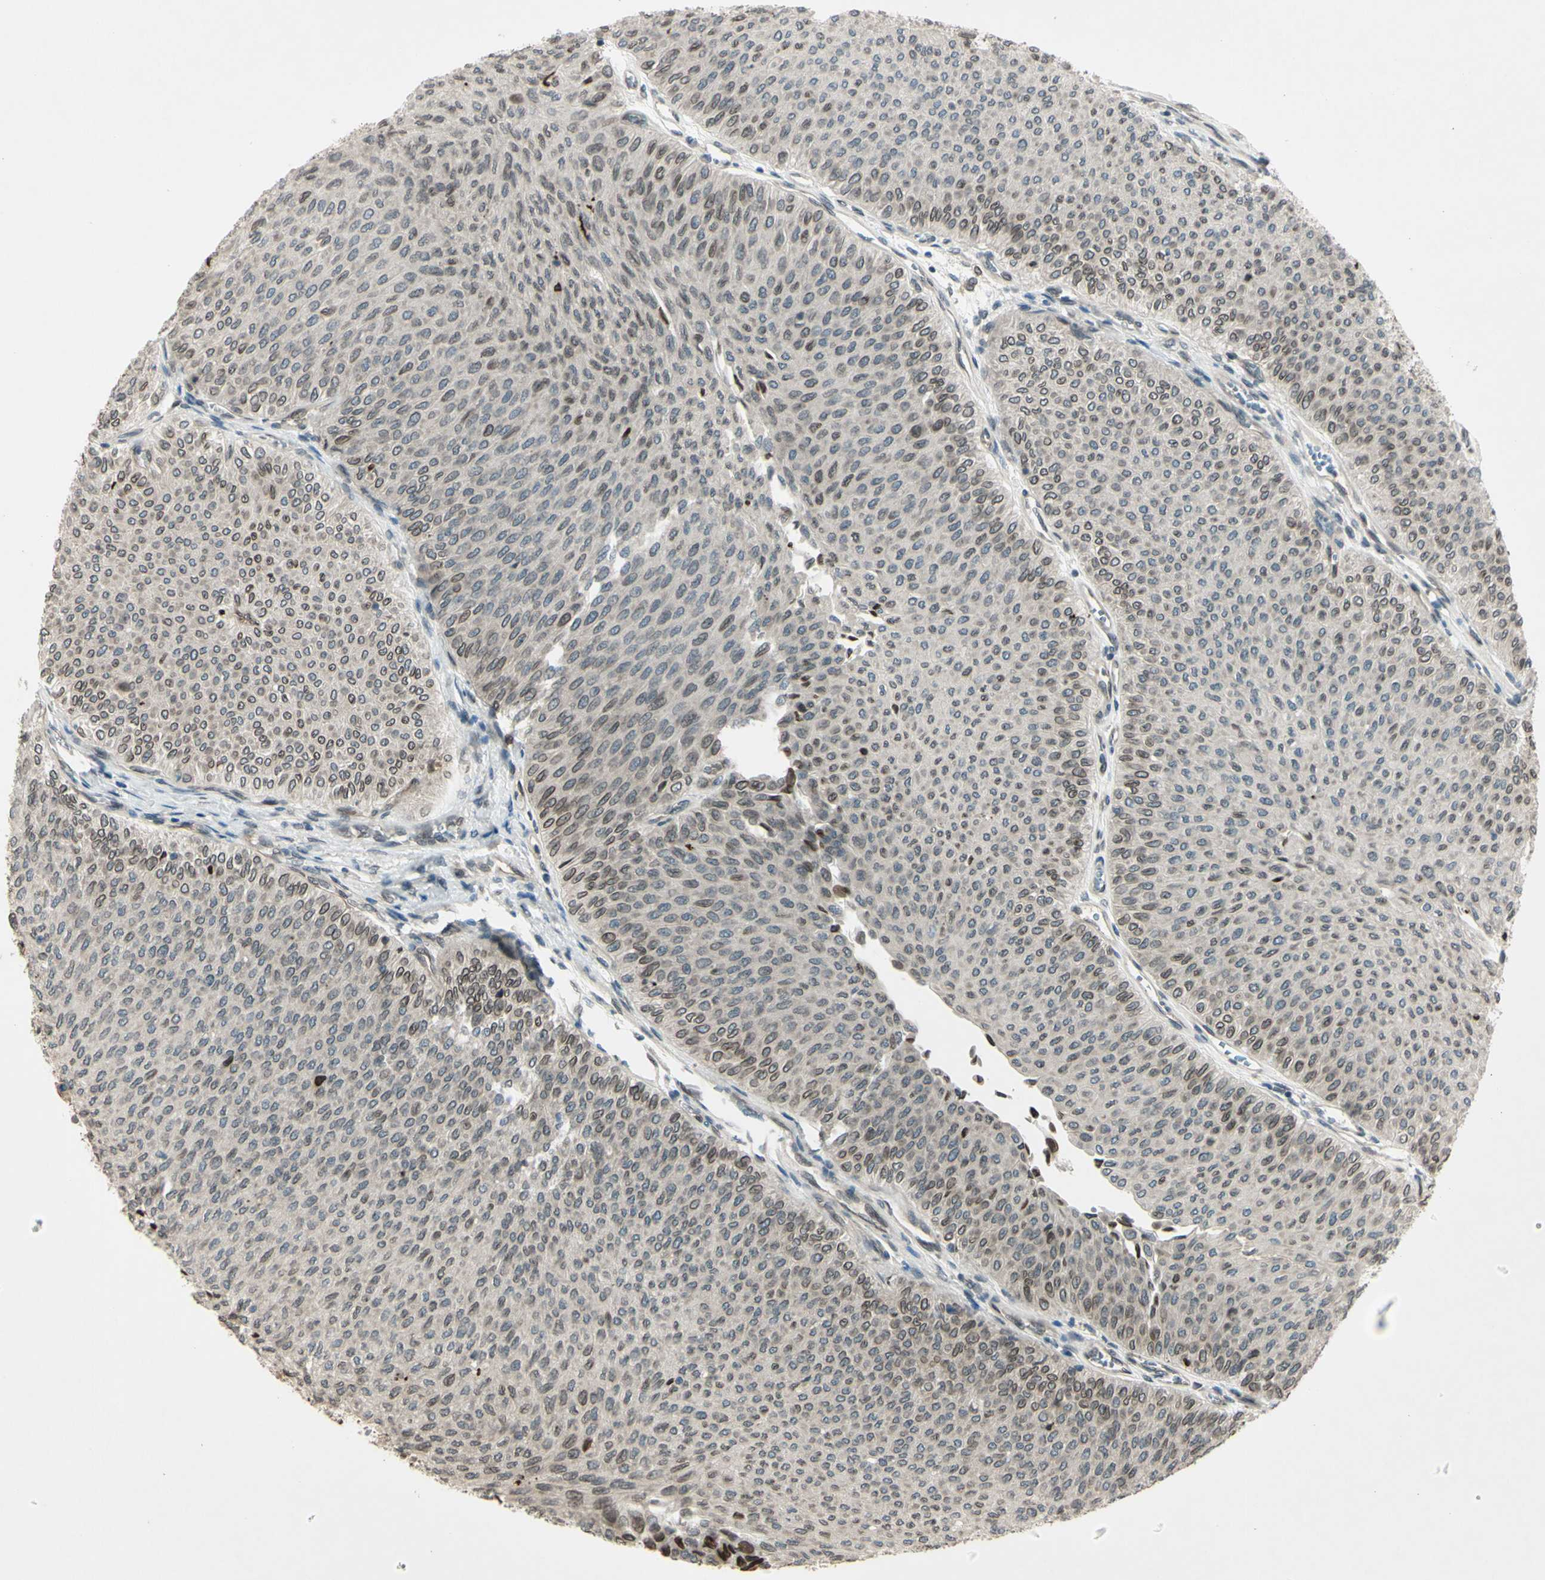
{"staining": {"intensity": "moderate", "quantity": "25%-75%", "location": "nuclear"}, "tissue": "urothelial cancer", "cell_type": "Tumor cells", "image_type": "cancer", "snomed": [{"axis": "morphology", "description": "Urothelial carcinoma, Low grade"}, {"axis": "topography", "description": "Urinary bladder"}], "caption": "Immunohistochemistry of urothelial cancer displays medium levels of moderate nuclear expression in approximately 25%-75% of tumor cells.", "gene": "MLF2", "patient": {"sex": "male", "age": 78}}